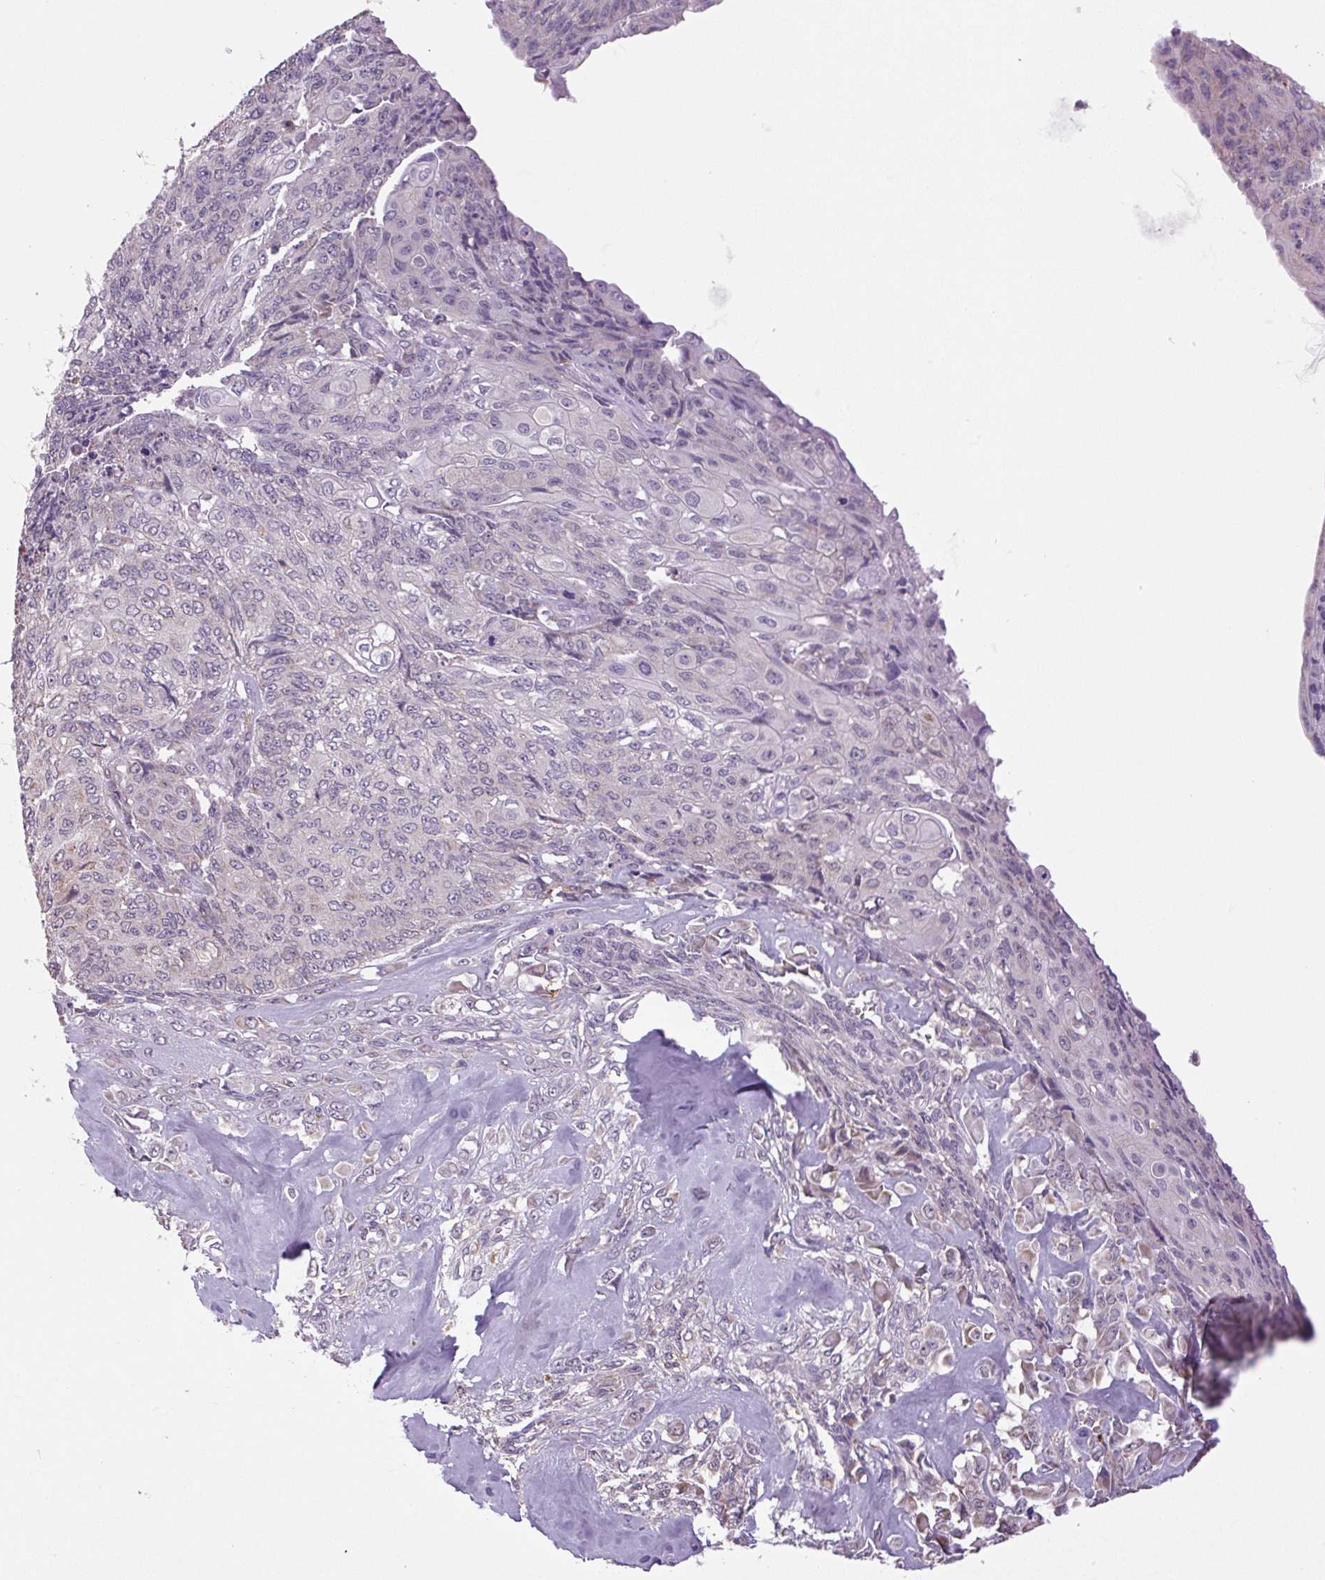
{"staining": {"intensity": "weak", "quantity": "<25%", "location": "cytoplasmic/membranous"}, "tissue": "endometrial cancer", "cell_type": "Tumor cells", "image_type": "cancer", "snomed": [{"axis": "morphology", "description": "Adenocarcinoma, NOS"}, {"axis": "topography", "description": "Endometrium"}], "caption": "Tumor cells show no significant protein expression in endometrial cancer (adenocarcinoma). (Stains: DAB immunohistochemistry (IHC) with hematoxylin counter stain, Microscopy: brightfield microscopy at high magnification).", "gene": "SGF29", "patient": {"sex": "female", "age": 32}}